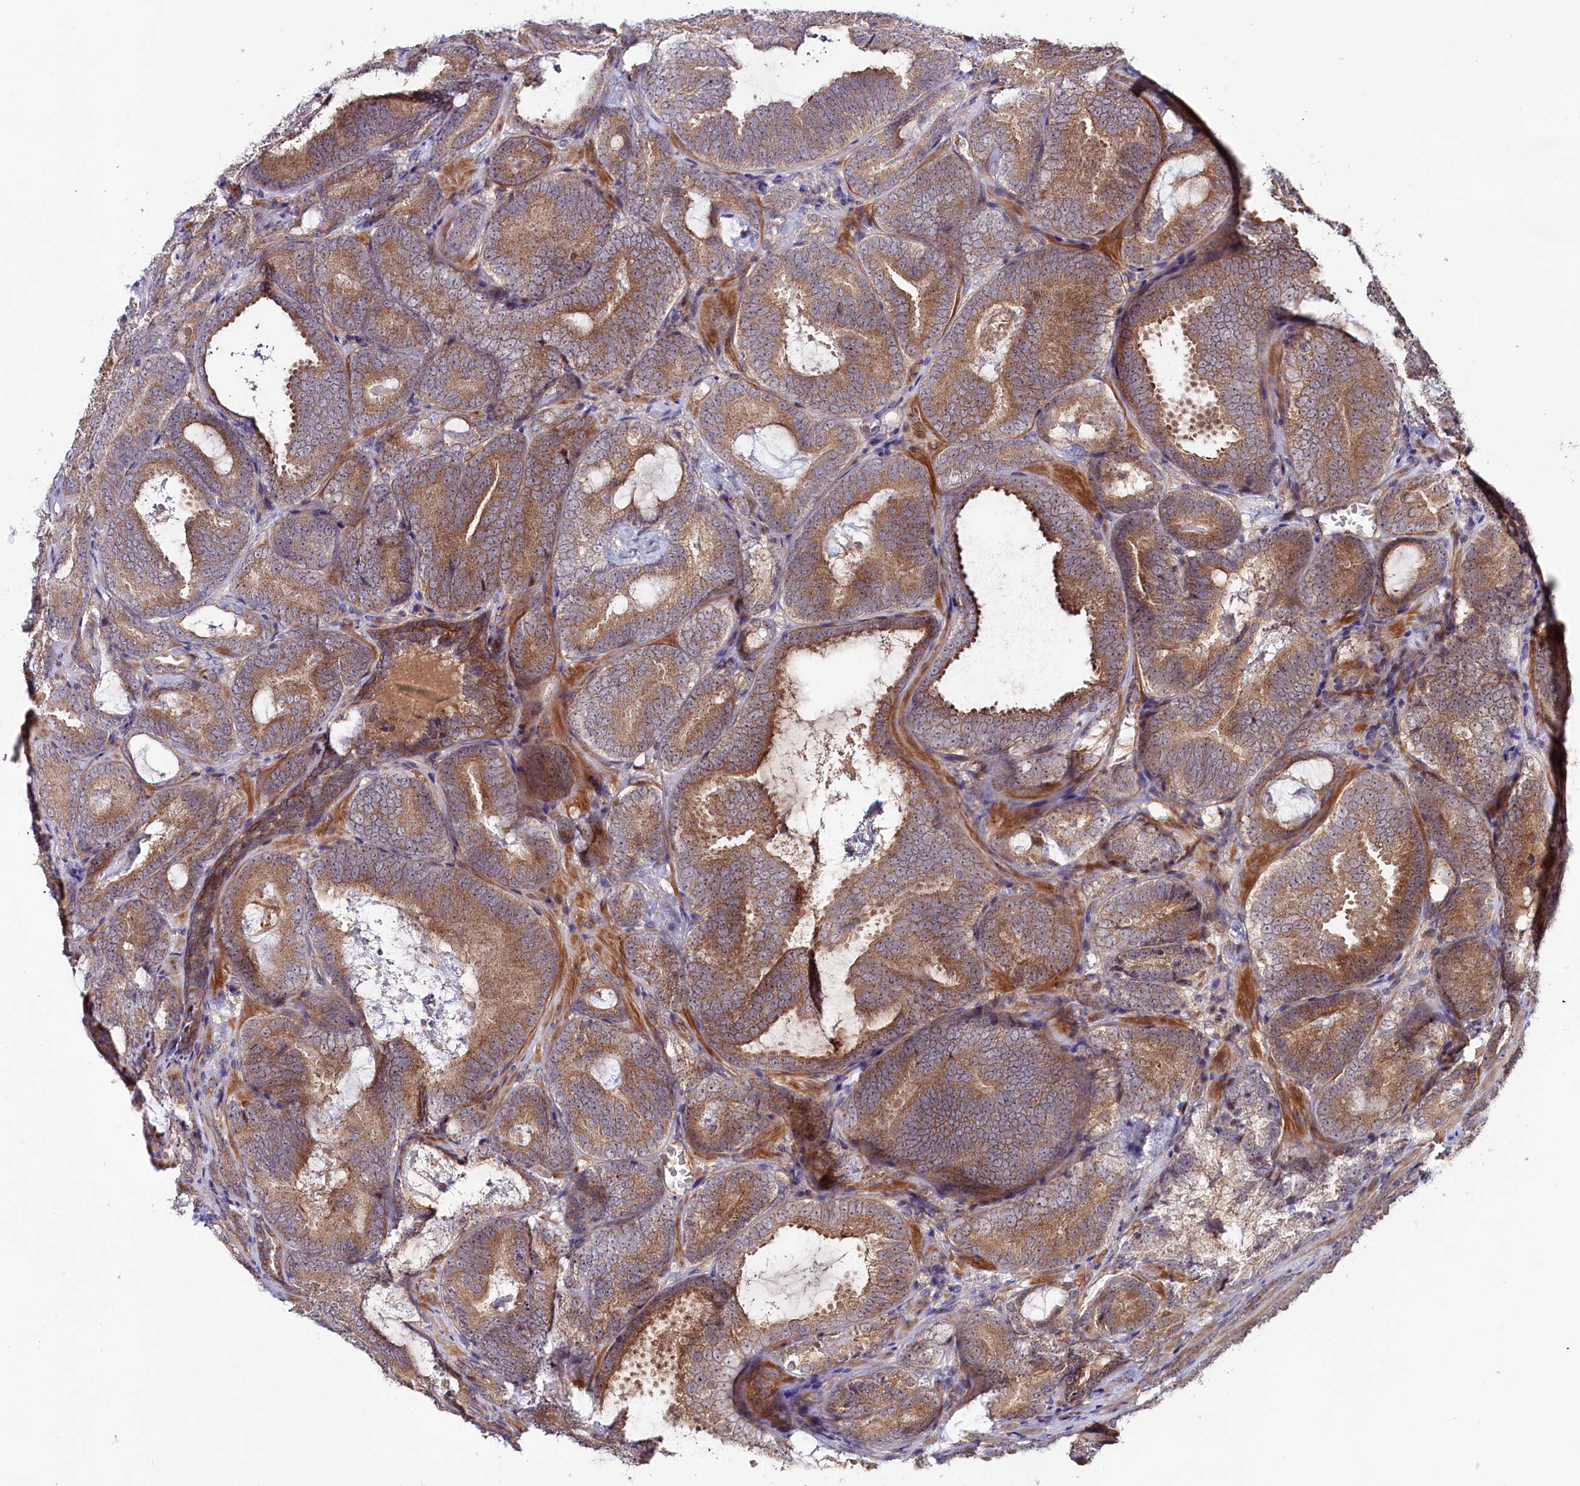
{"staining": {"intensity": "moderate", "quantity": ">75%", "location": "cytoplasmic/membranous"}, "tissue": "prostate cancer", "cell_type": "Tumor cells", "image_type": "cancer", "snomed": [{"axis": "morphology", "description": "Adenocarcinoma, Low grade"}, {"axis": "topography", "description": "Prostate"}], "caption": "Immunohistochemistry staining of prostate cancer, which reveals medium levels of moderate cytoplasmic/membranous staining in approximately >75% of tumor cells indicating moderate cytoplasmic/membranous protein positivity. The staining was performed using DAB (3,3'-diaminobenzidine) (brown) for protein detection and nuclei were counterstained in hematoxylin (blue).", "gene": "NEDD1", "patient": {"sex": "male", "age": 60}}